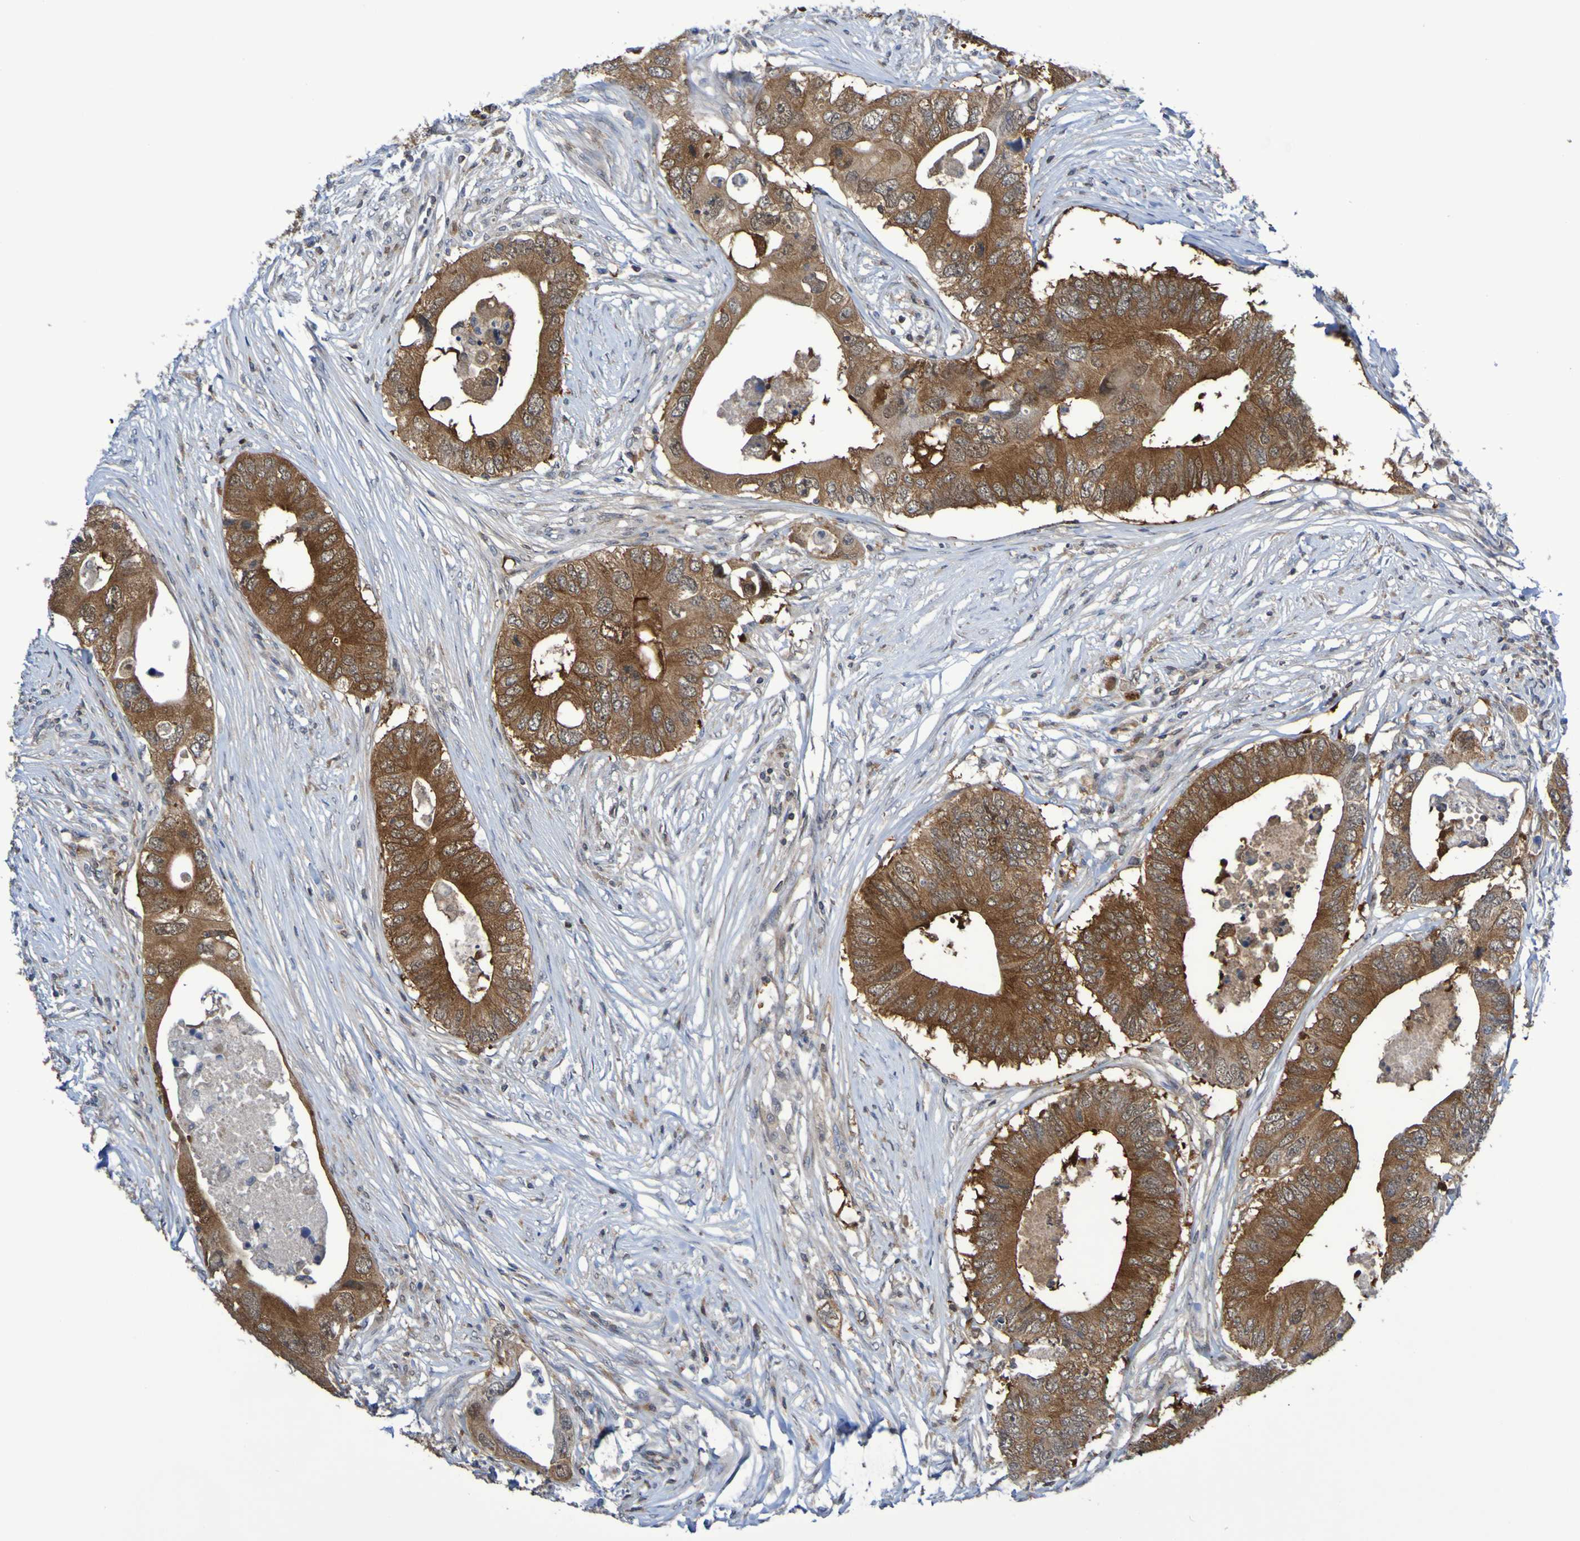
{"staining": {"intensity": "strong", "quantity": ">75%", "location": "cytoplasmic/membranous"}, "tissue": "colorectal cancer", "cell_type": "Tumor cells", "image_type": "cancer", "snomed": [{"axis": "morphology", "description": "Adenocarcinoma, NOS"}, {"axis": "topography", "description": "Colon"}], "caption": "Immunohistochemistry (IHC) (DAB (3,3'-diaminobenzidine)) staining of colorectal cancer (adenocarcinoma) shows strong cytoplasmic/membranous protein positivity in about >75% of tumor cells.", "gene": "ATIC", "patient": {"sex": "male", "age": 71}}